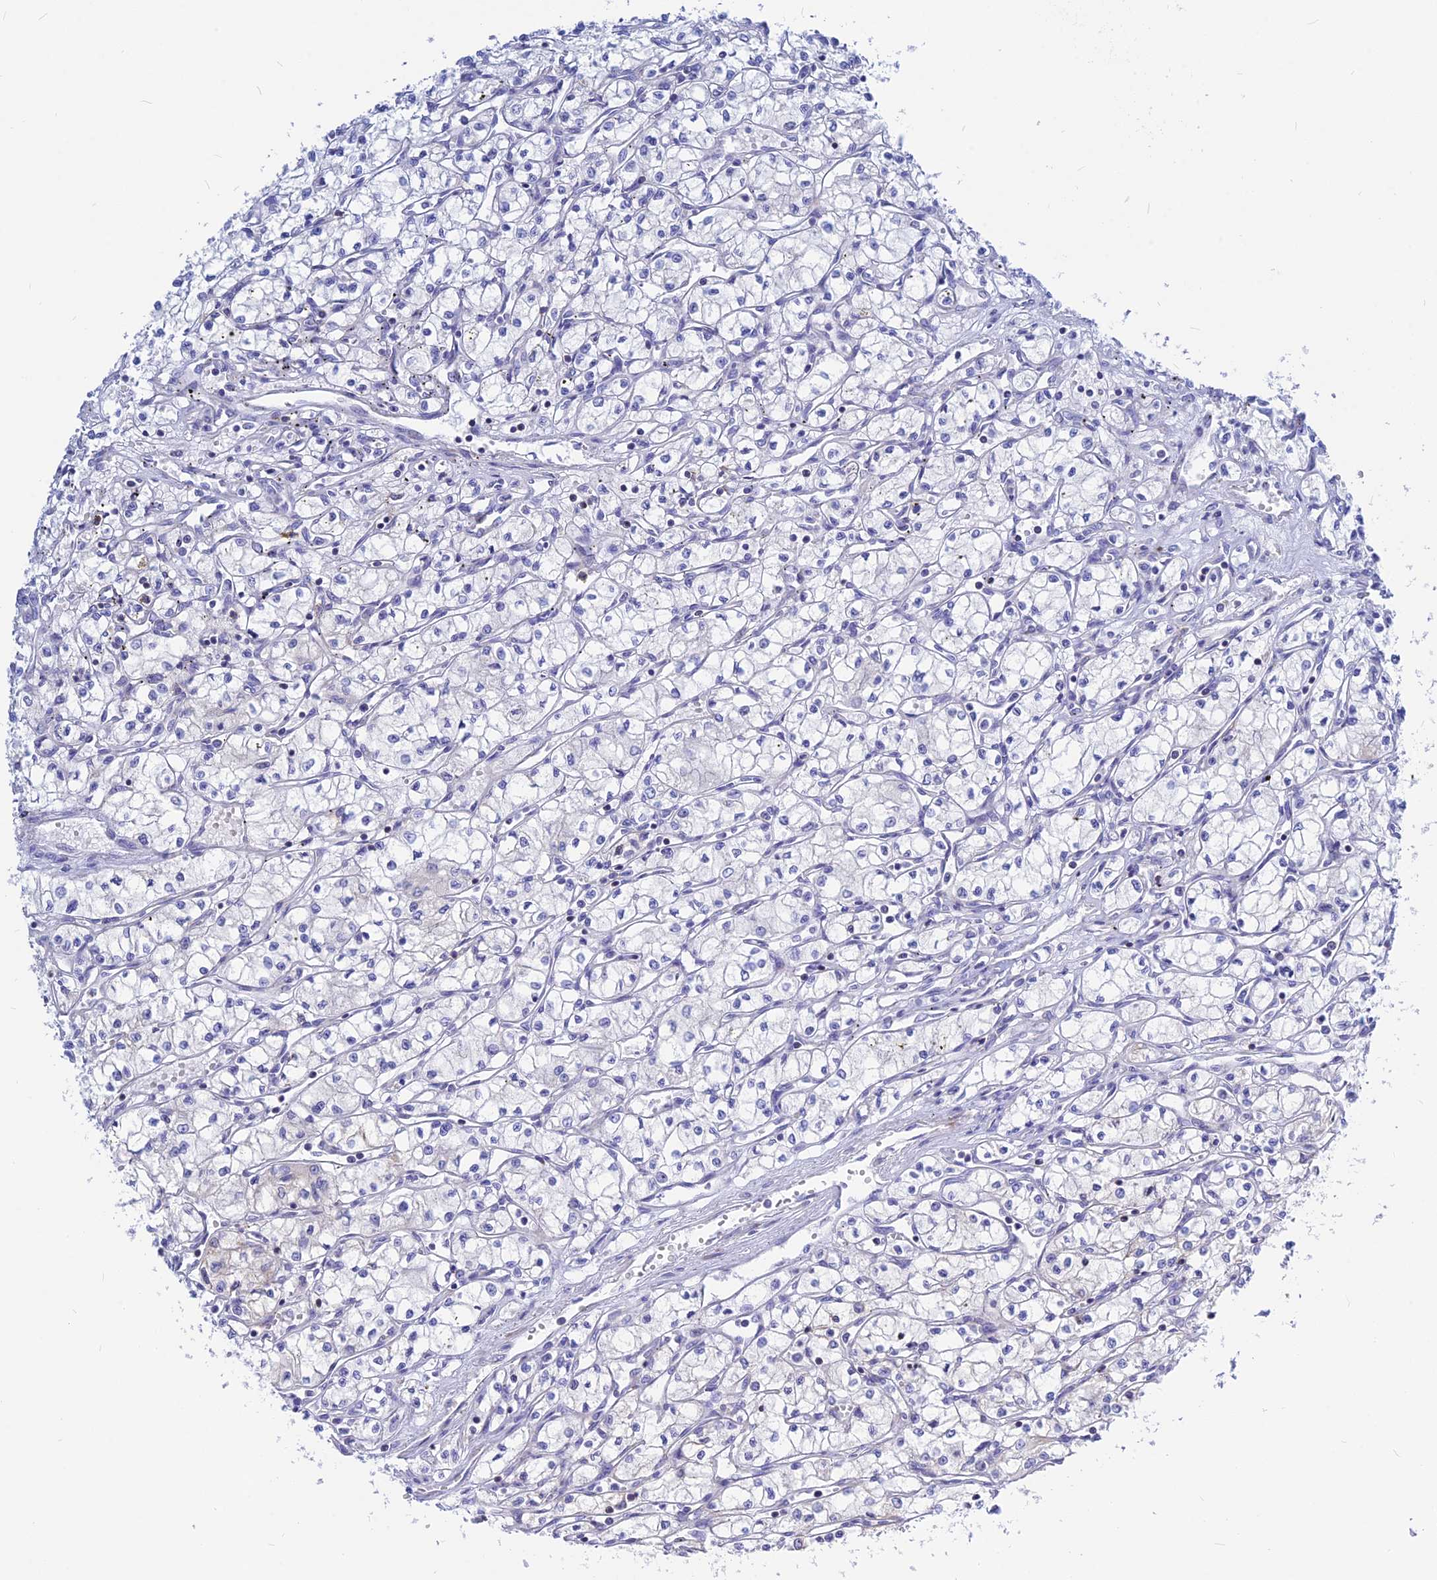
{"staining": {"intensity": "negative", "quantity": "none", "location": "none"}, "tissue": "renal cancer", "cell_type": "Tumor cells", "image_type": "cancer", "snomed": [{"axis": "morphology", "description": "Adenocarcinoma, NOS"}, {"axis": "topography", "description": "Kidney"}], "caption": "A high-resolution histopathology image shows immunohistochemistry staining of renal adenocarcinoma, which reveals no significant positivity in tumor cells. Nuclei are stained in blue.", "gene": "CNOT6", "patient": {"sex": "male", "age": 59}}